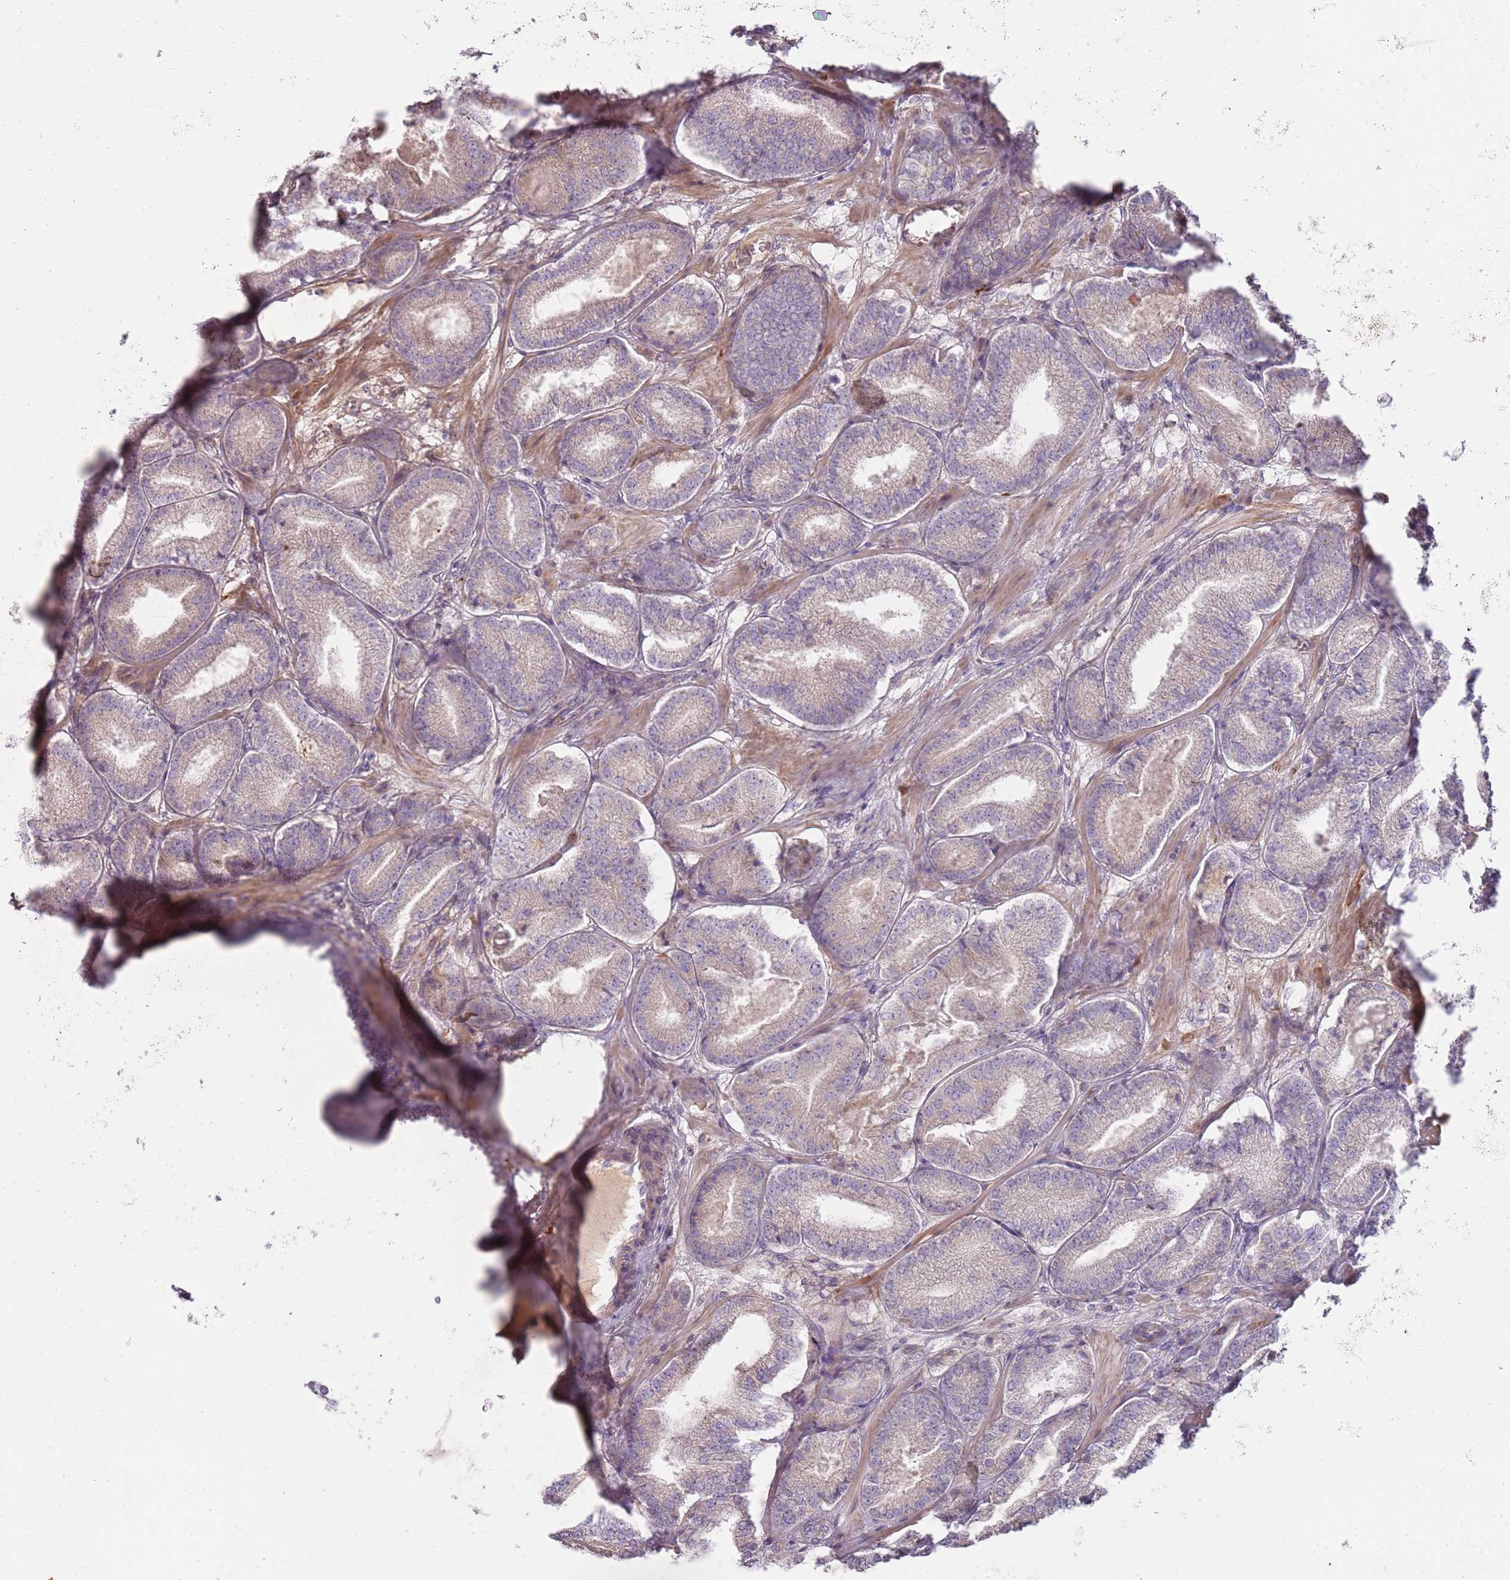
{"staining": {"intensity": "weak", "quantity": "<25%", "location": "cytoplasmic/membranous"}, "tissue": "prostate cancer", "cell_type": "Tumor cells", "image_type": "cancer", "snomed": [{"axis": "morphology", "description": "Adenocarcinoma, High grade"}, {"axis": "topography", "description": "Prostate"}], "caption": "Immunohistochemical staining of prostate cancer (adenocarcinoma (high-grade)) shows no significant expression in tumor cells.", "gene": "MCUB", "patient": {"sex": "male", "age": 63}}